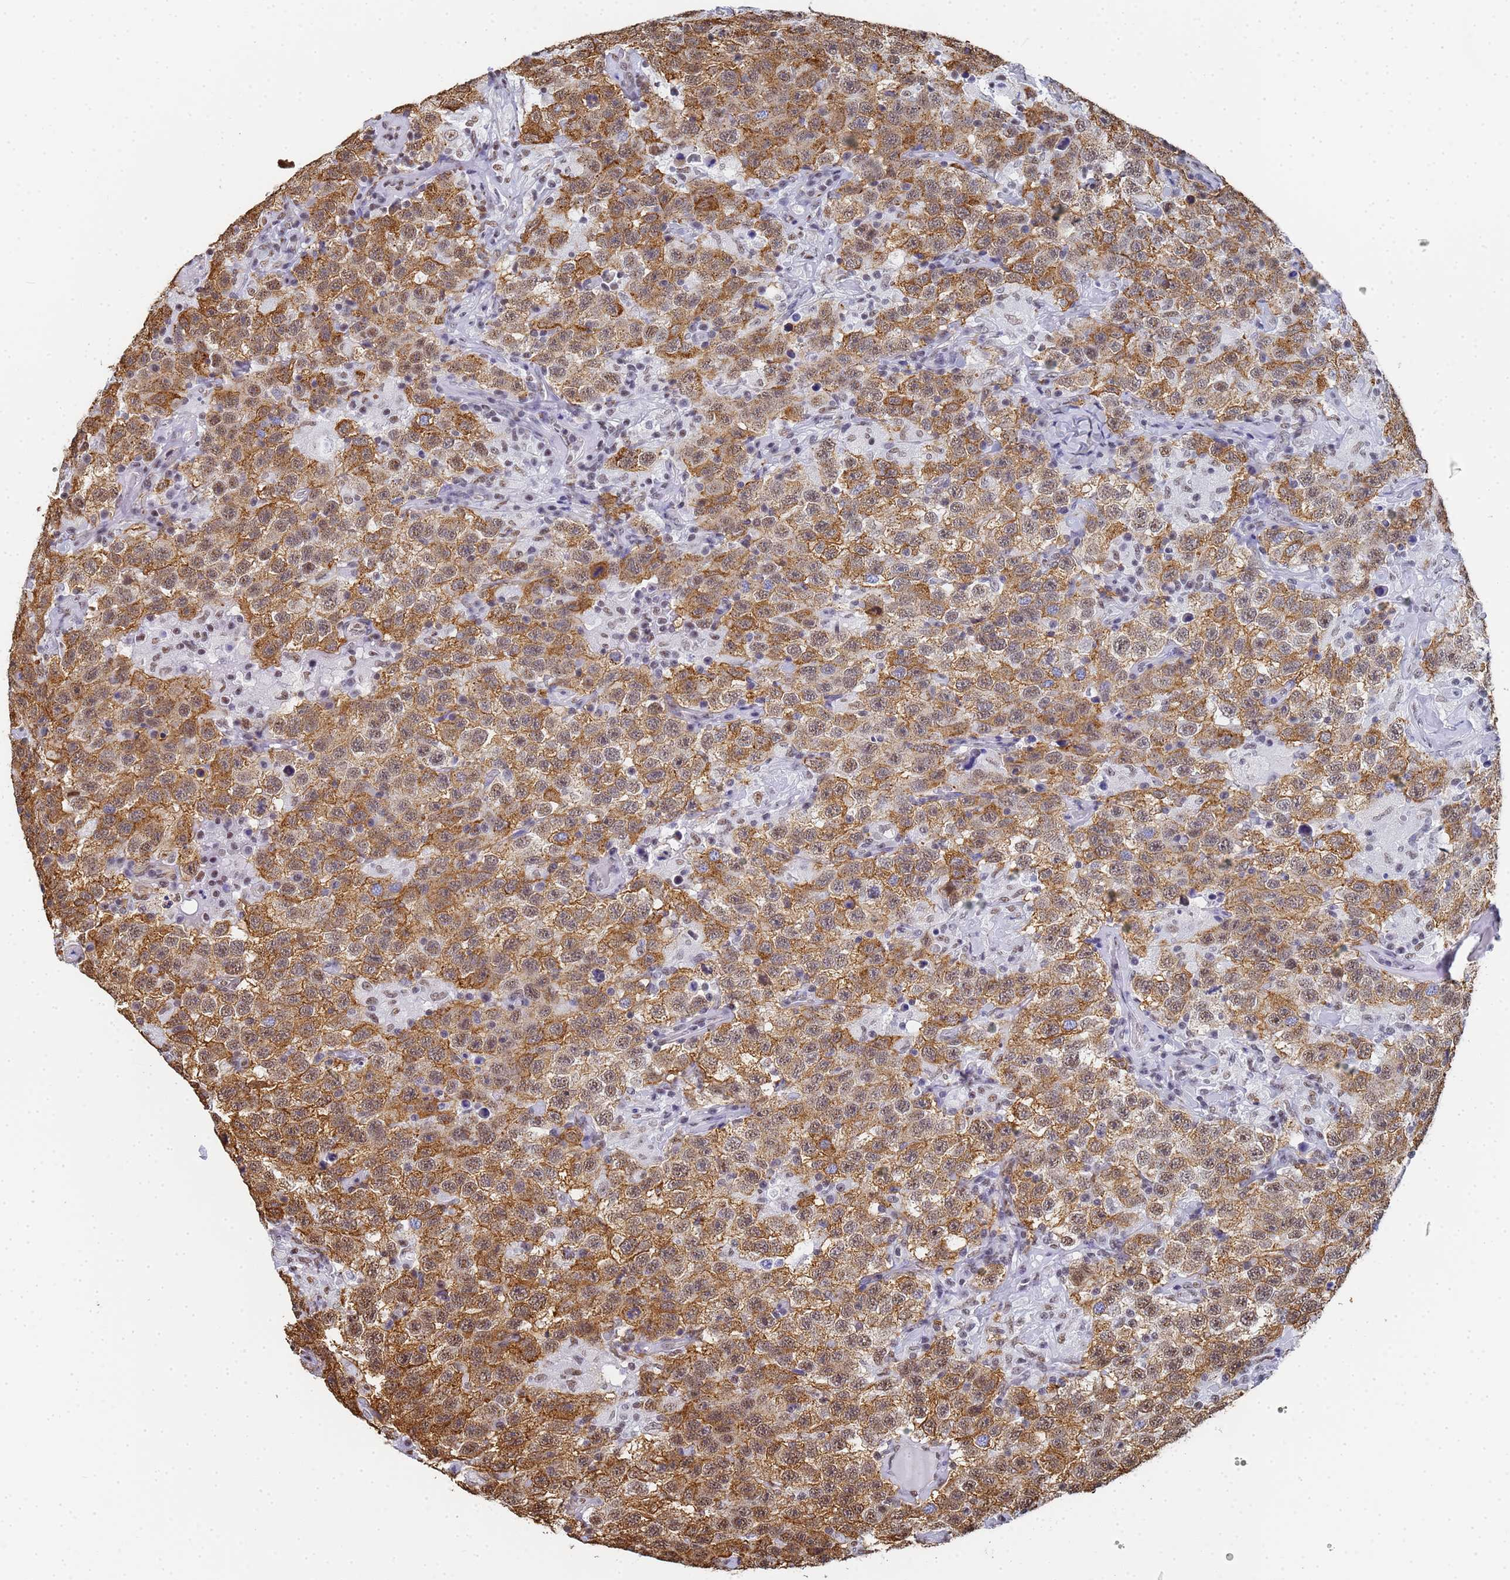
{"staining": {"intensity": "moderate", "quantity": ">75%", "location": "cytoplasmic/membranous,nuclear"}, "tissue": "testis cancer", "cell_type": "Tumor cells", "image_type": "cancer", "snomed": [{"axis": "morphology", "description": "Seminoma, NOS"}, {"axis": "topography", "description": "Testis"}], "caption": "Human seminoma (testis) stained for a protein (brown) shows moderate cytoplasmic/membranous and nuclear positive expression in about >75% of tumor cells.", "gene": "PRRT4", "patient": {"sex": "male", "age": 41}}